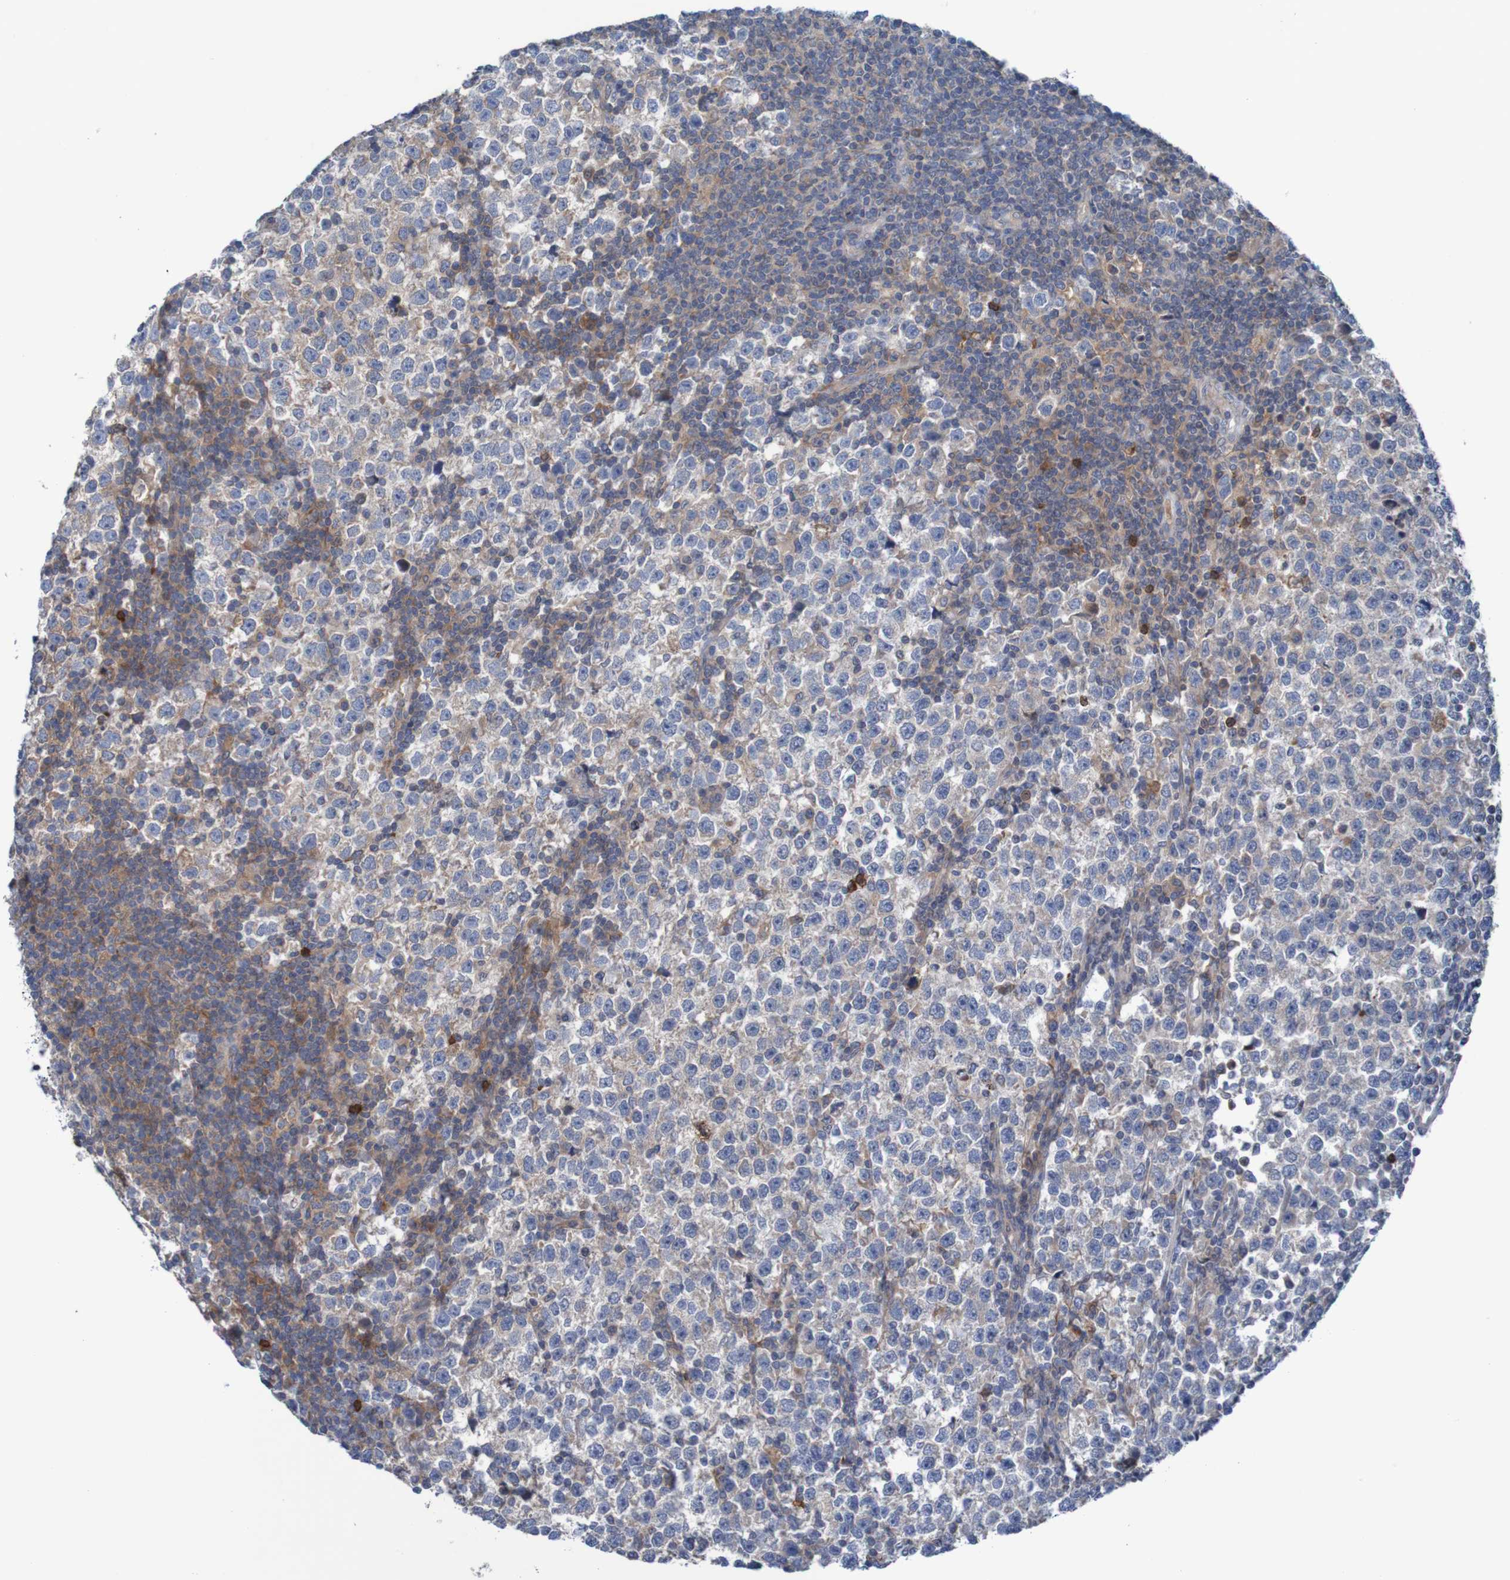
{"staining": {"intensity": "negative", "quantity": "none", "location": "none"}, "tissue": "testis cancer", "cell_type": "Tumor cells", "image_type": "cancer", "snomed": [{"axis": "morphology", "description": "Seminoma, NOS"}, {"axis": "topography", "description": "Testis"}], "caption": "A histopathology image of testis seminoma stained for a protein displays no brown staining in tumor cells.", "gene": "ANGPT4", "patient": {"sex": "male", "age": 43}}